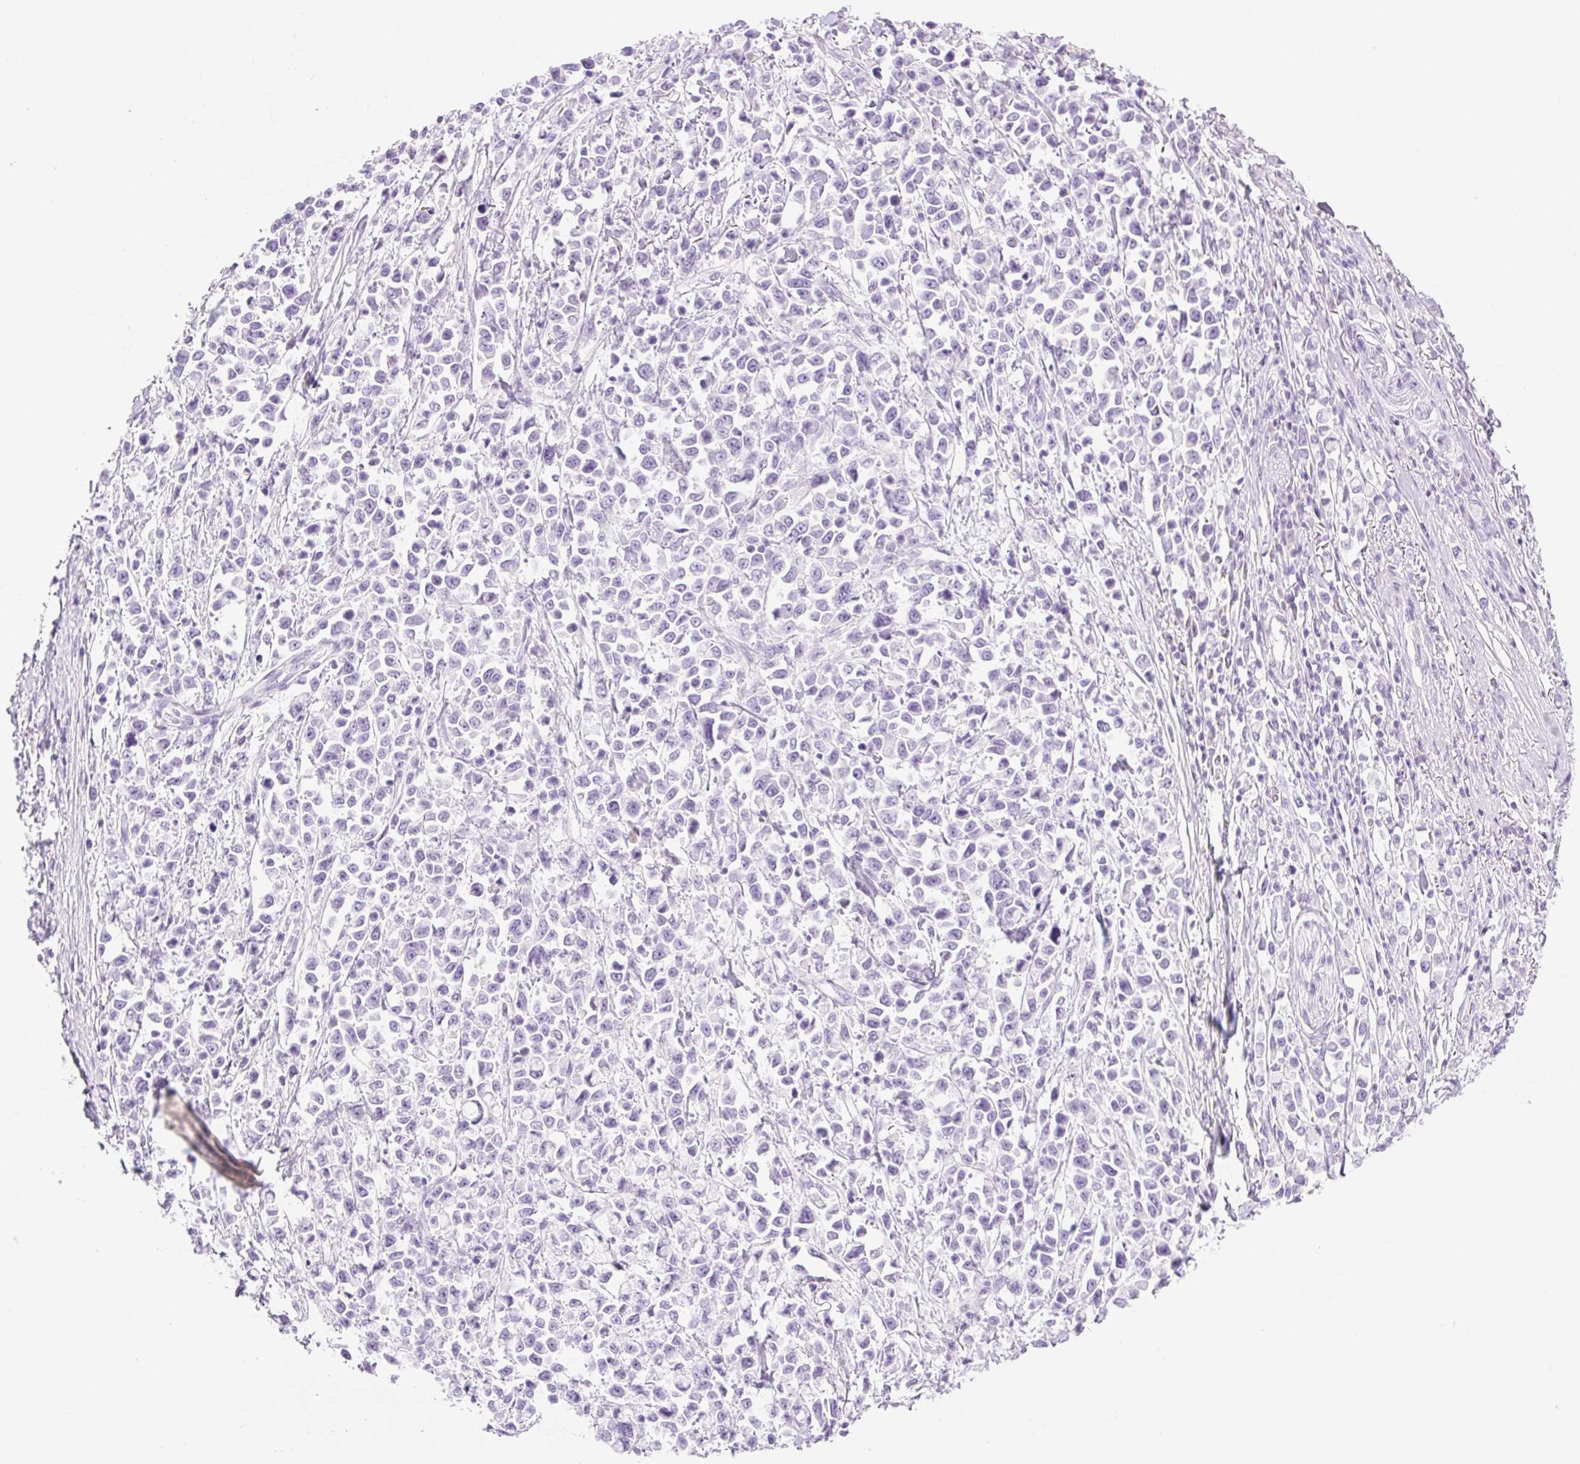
{"staining": {"intensity": "negative", "quantity": "none", "location": "none"}, "tissue": "stomach cancer", "cell_type": "Tumor cells", "image_type": "cancer", "snomed": [{"axis": "morphology", "description": "Adenocarcinoma, NOS"}, {"axis": "topography", "description": "Stomach"}], "caption": "A micrograph of human stomach adenocarcinoma is negative for staining in tumor cells.", "gene": "PALM3", "patient": {"sex": "female", "age": 81}}